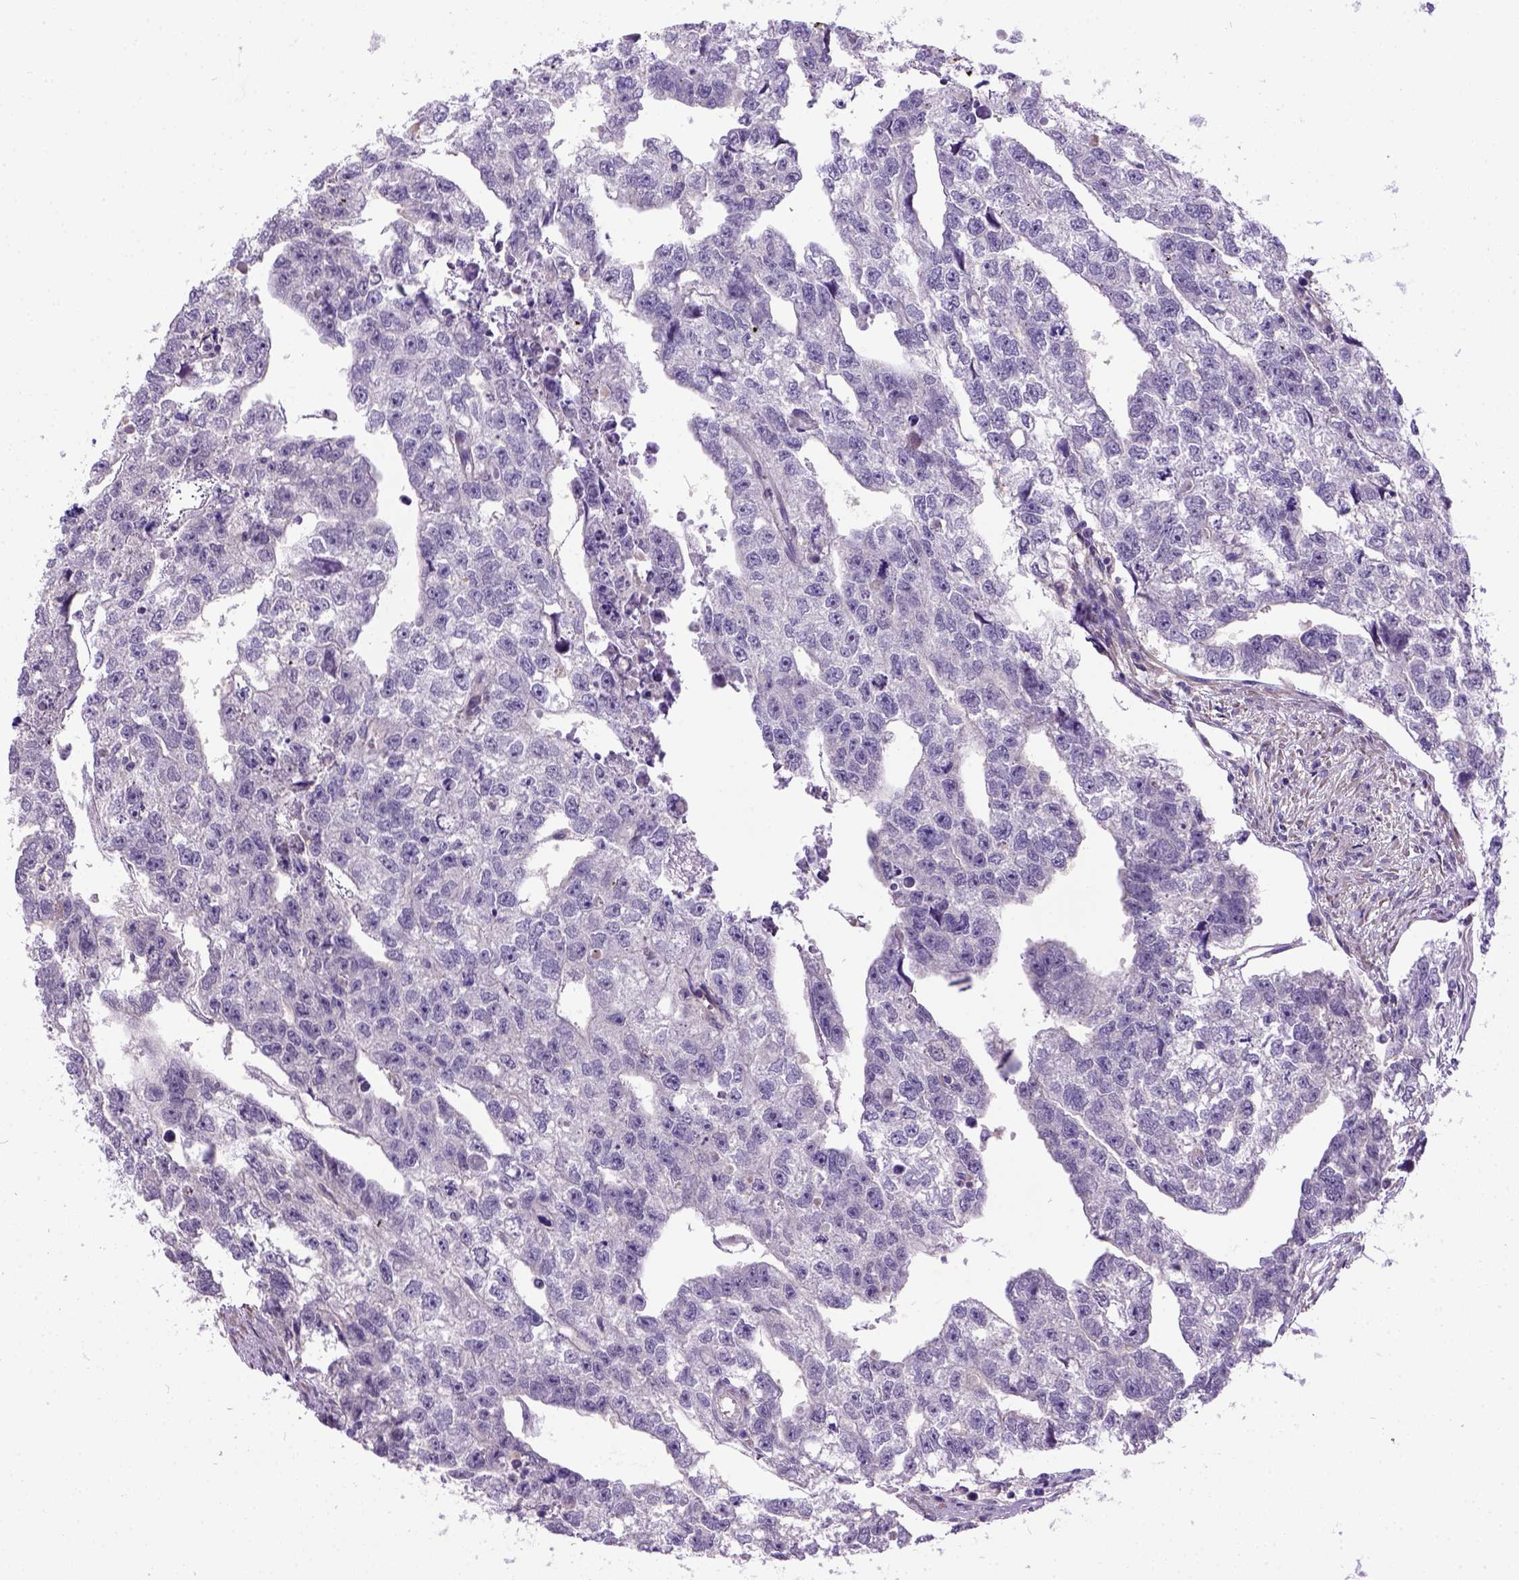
{"staining": {"intensity": "negative", "quantity": "none", "location": "none"}, "tissue": "testis cancer", "cell_type": "Tumor cells", "image_type": "cancer", "snomed": [{"axis": "morphology", "description": "Carcinoma, Embryonal, NOS"}, {"axis": "morphology", "description": "Teratoma, malignant, NOS"}, {"axis": "topography", "description": "Testis"}], "caption": "Immunohistochemical staining of human testis cancer (embryonal carcinoma) displays no significant positivity in tumor cells.", "gene": "NEK5", "patient": {"sex": "male", "age": 44}}